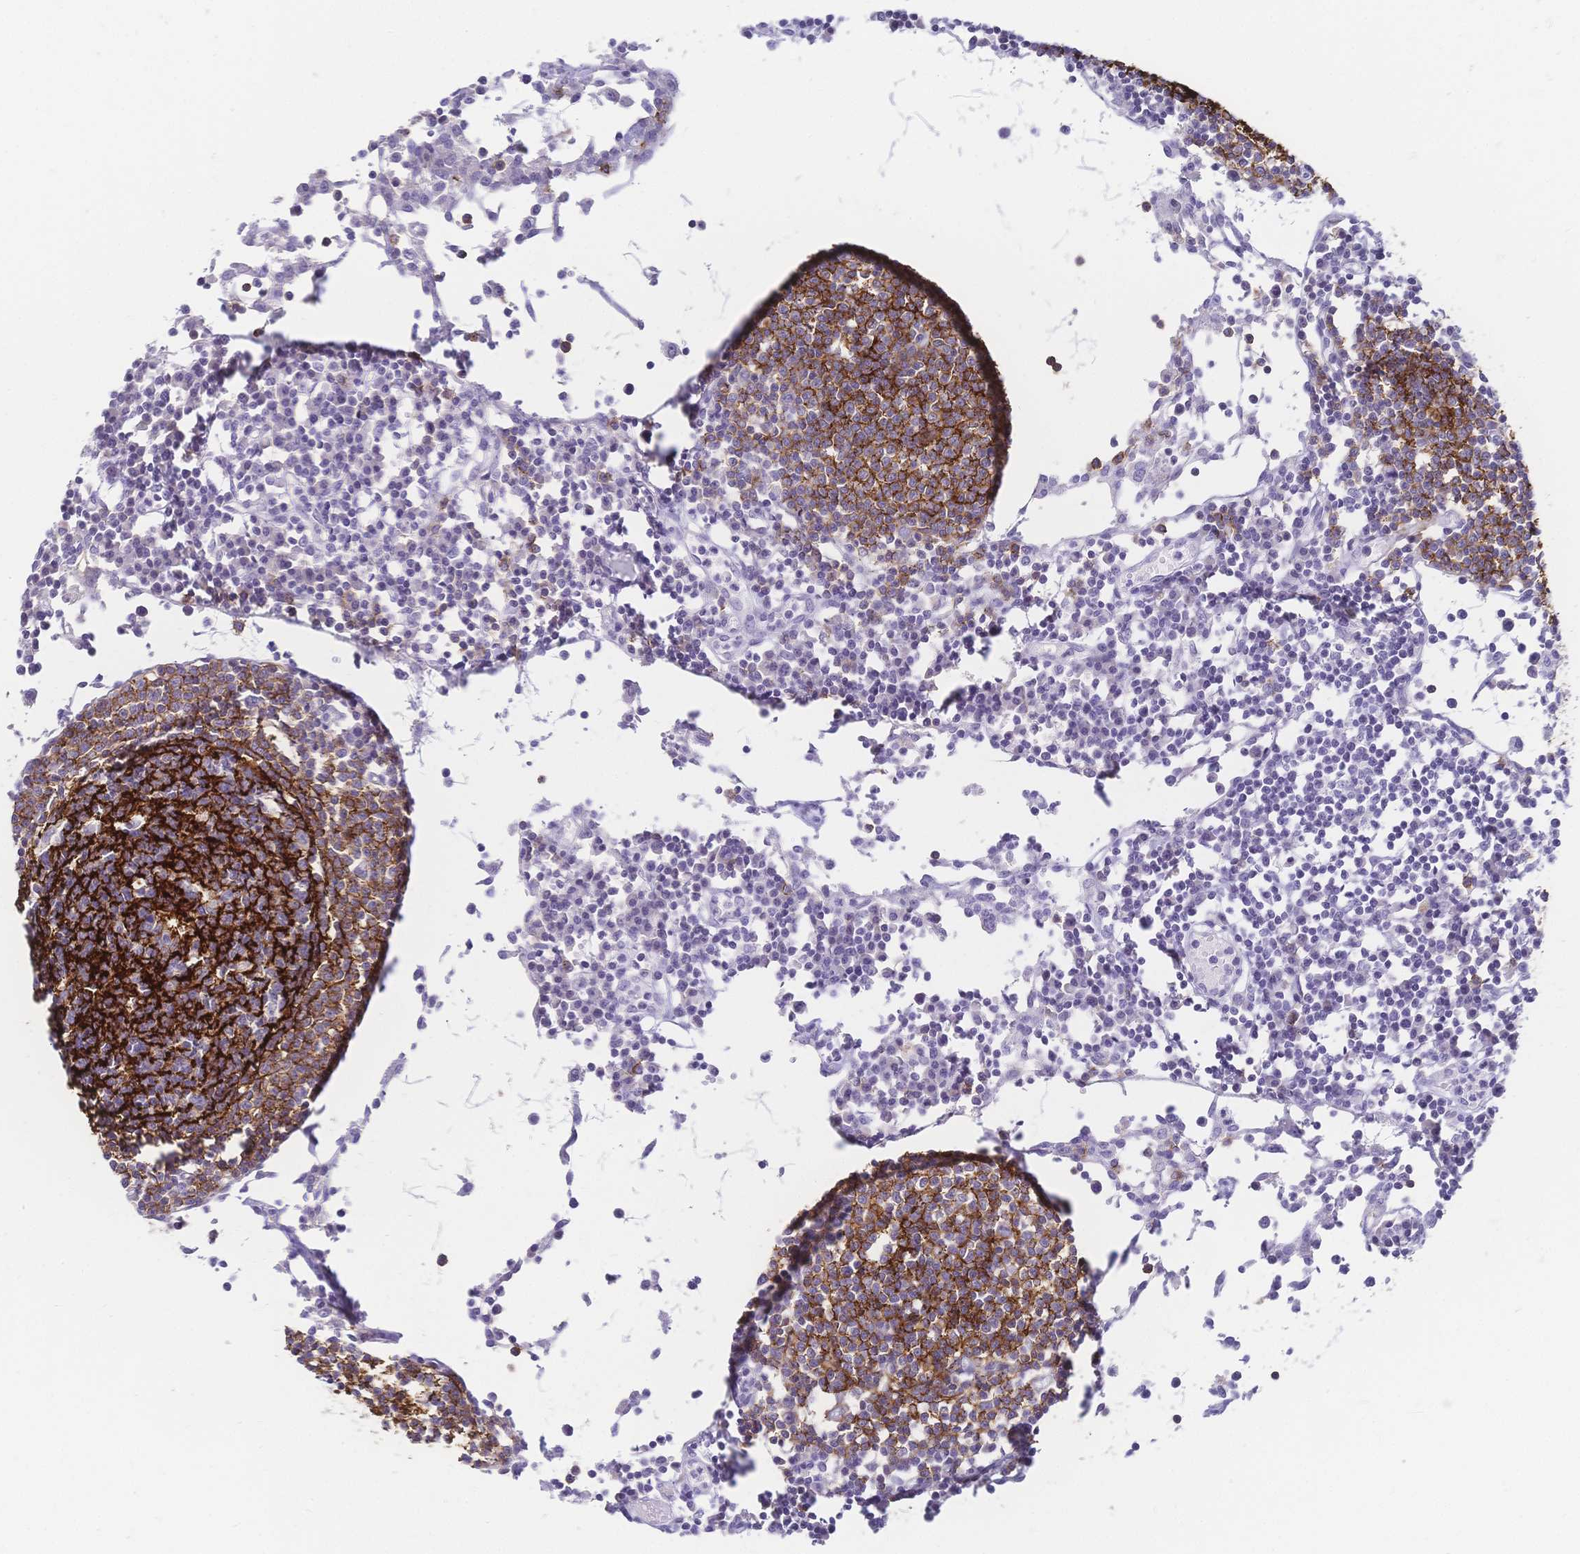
{"staining": {"intensity": "strong", "quantity": ">75%", "location": "cytoplasmic/membranous"}, "tissue": "lymph node", "cell_type": "Germinal center cells", "image_type": "normal", "snomed": [{"axis": "morphology", "description": "Normal tissue, NOS"}, {"axis": "topography", "description": "Lymph node"}], "caption": "IHC of unremarkable lymph node exhibits high levels of strong cytoplasmic/membranous positivity in approximately >75% of germinal center cells.", "gene": "CR2", "patient": {"sex": "female", "age": 78}}